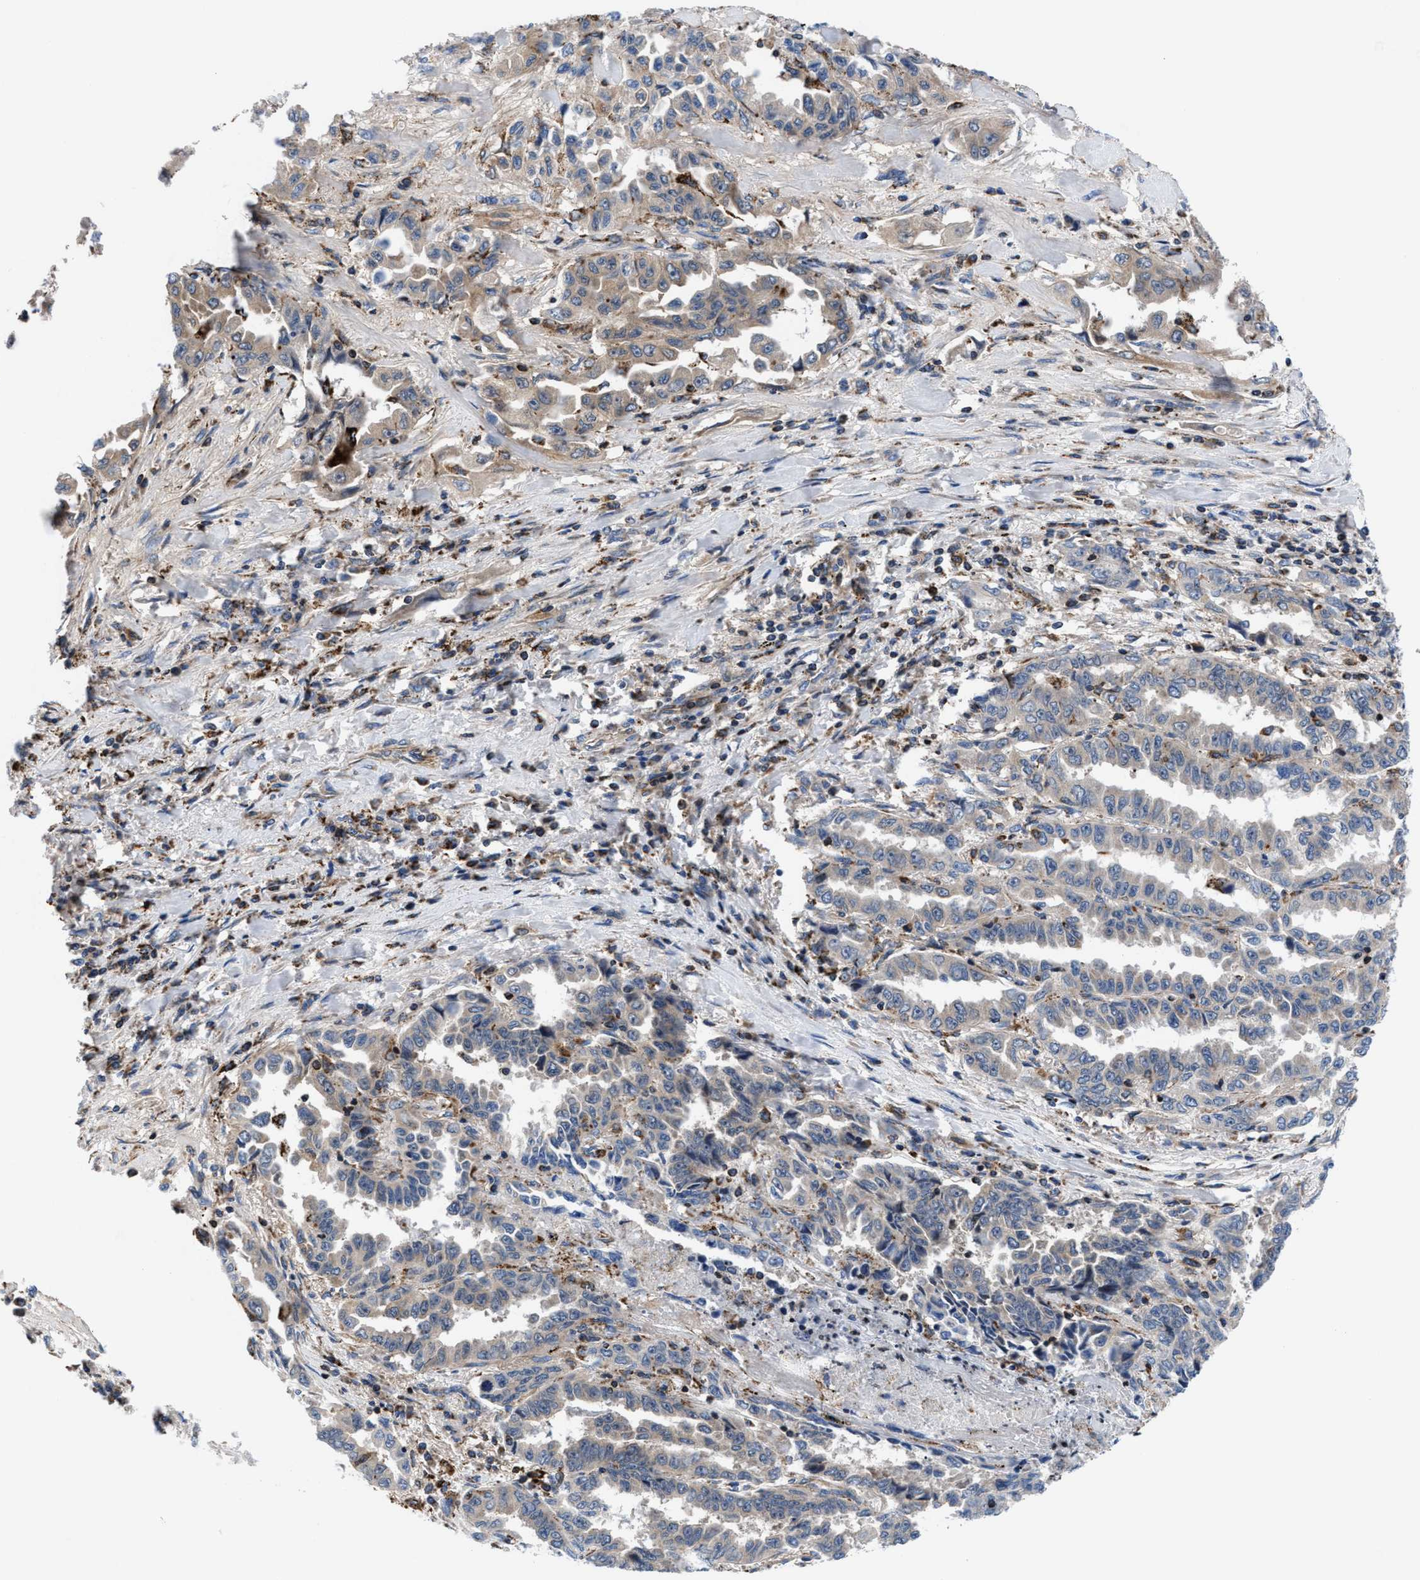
{"staining": {"intensity": "weak", "quantity": "25%-75%", "location": "cytoplasmic/membranous"}, "tissue": "lung cancer", "cell_type": "Tumor cells", "image_type": "cancer", "snomed": [{"axis": "morphology", "description": "Adenocarcinoma, NOS"}, {"axis": "topography", "description": "Lung"}], "caption": "Weak cytoplasmic/membranous positivity for a protein is present in about 25%-75% of tumor cells of lung cancer (adenocarcinoma) using IHC.", "gene": "PRR15L", "patient": {"sex": "female", "age": 51}}